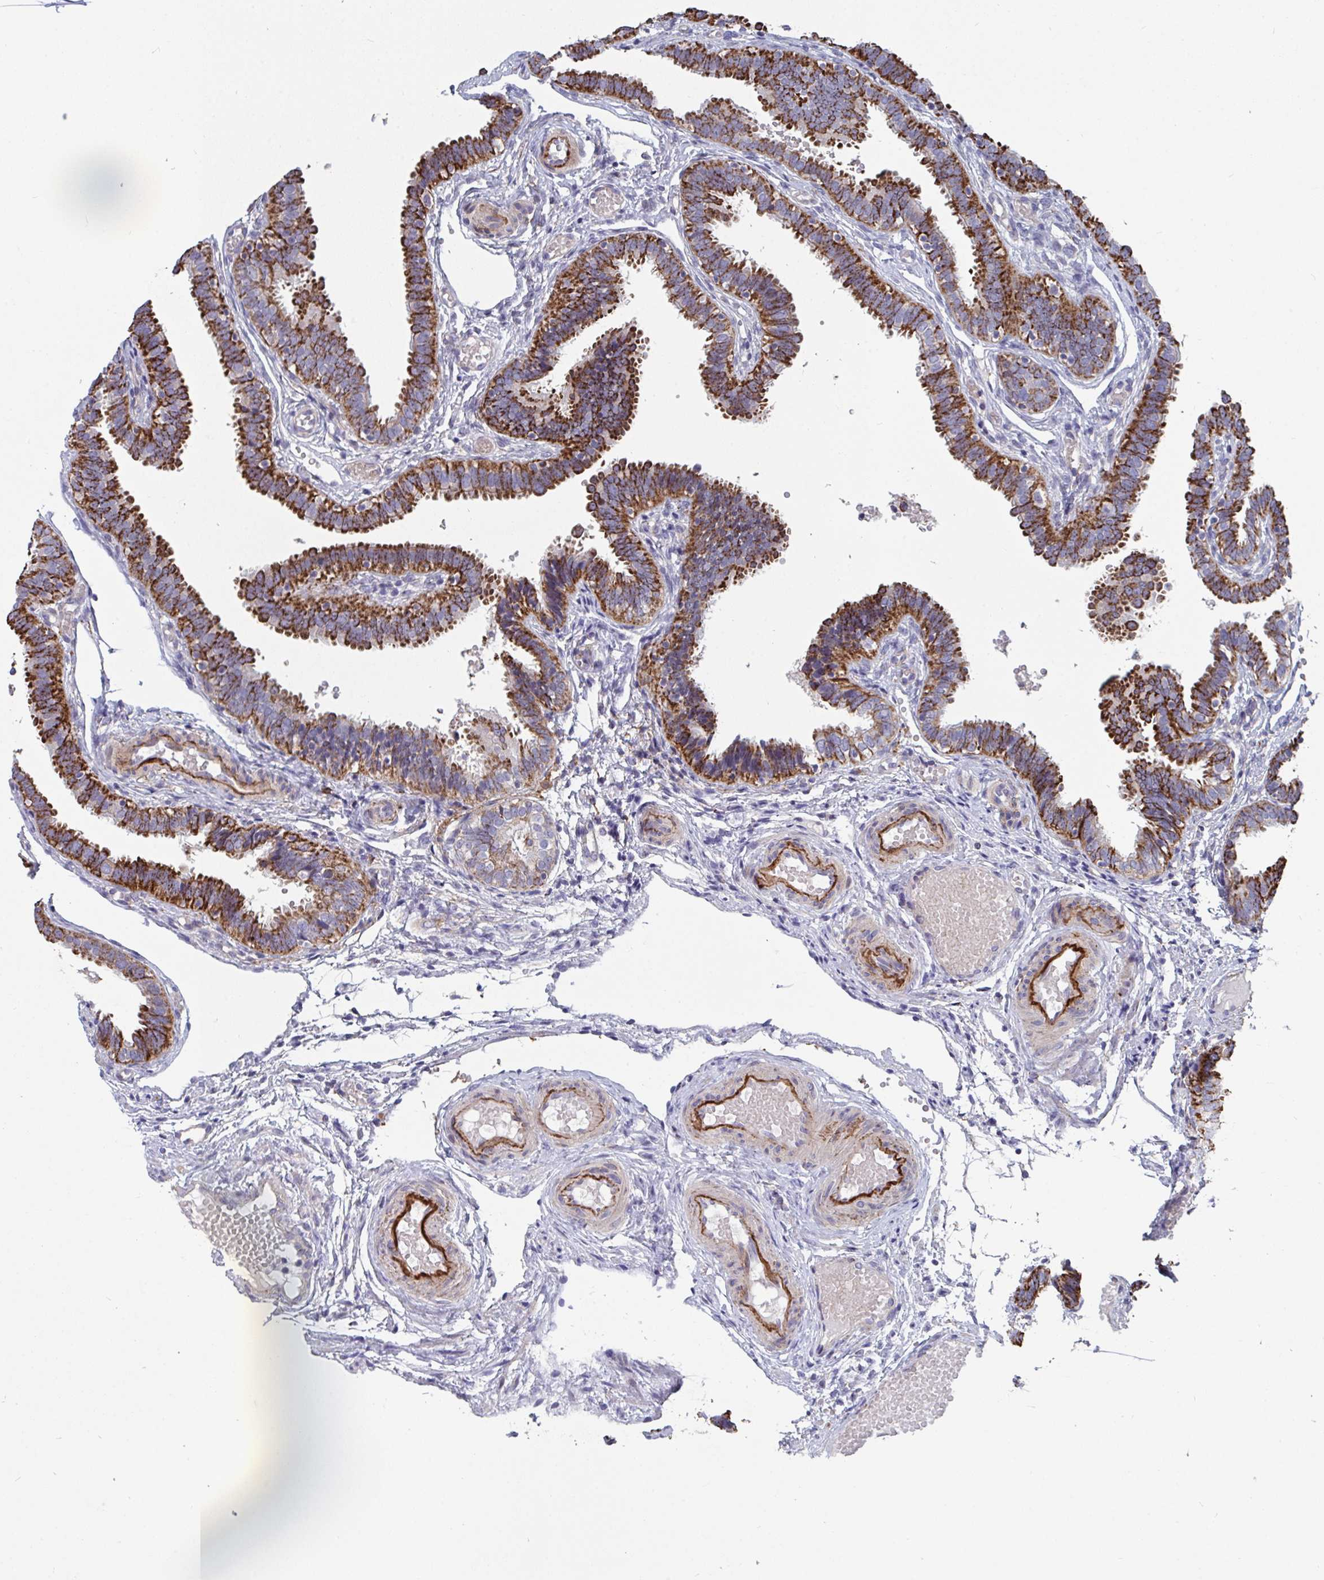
{"staining": {"intensity": "strong", "quantity": "25%-75%", "location": "cytoplasmic/membranous"}, "tissue": "fallopian tube", "cell_type": "Glandular cells", "image_type": "normal", "snomed": [{"axis": "morphology", "description": "Normal tissue, NOS"}, {"axis": "topography", "description": "Fallopian tube"}], "caption": "Fallopian tube stained with a brown dye displays strong cytoplasmic/membranous positive positivity in approximately 25%-75% of glandular cells.", "gene": "FAM156A", "patient": {"sex": "female", "age": 37}}